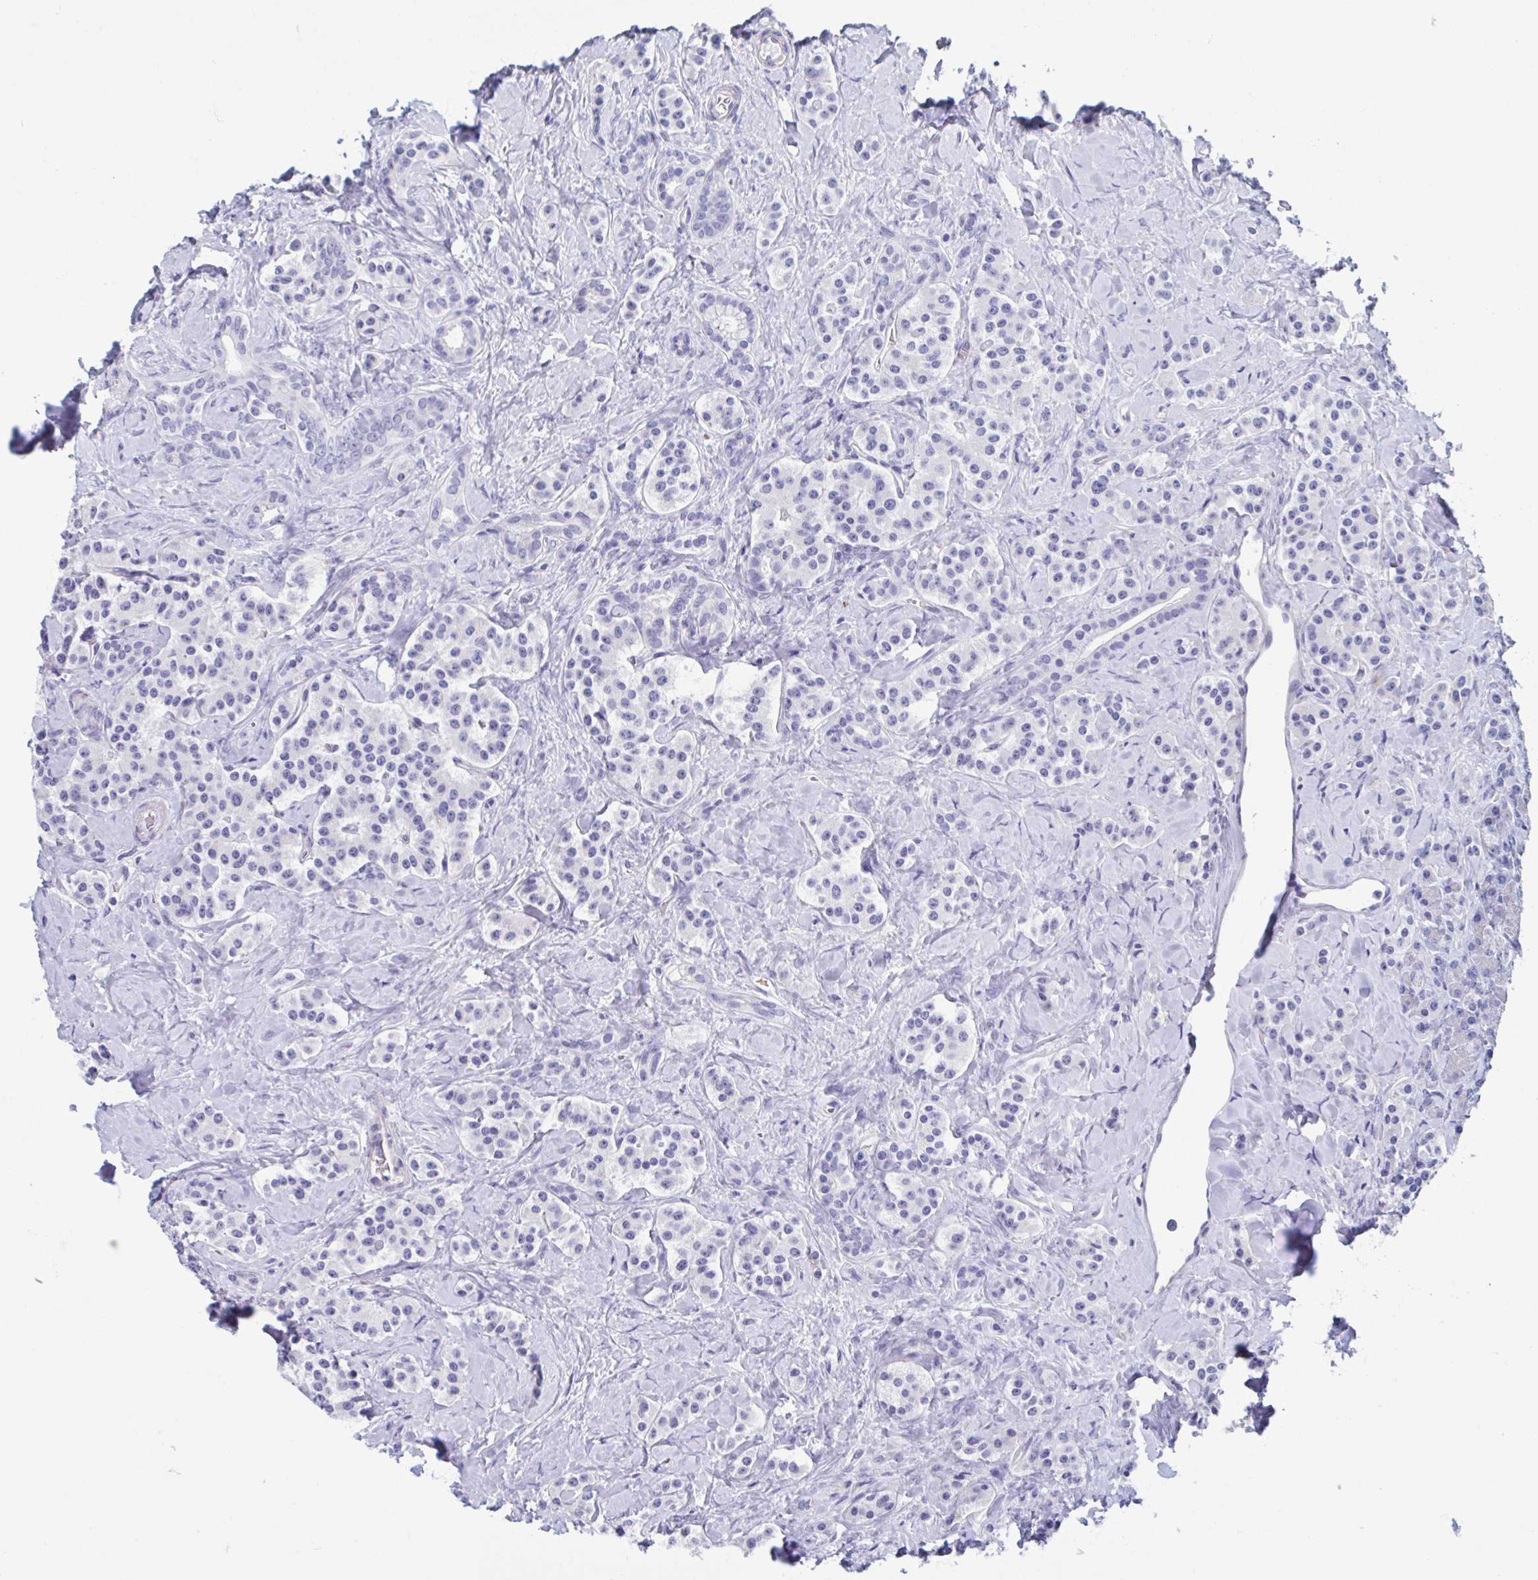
{"staining": {"intensity": "negative", "quantity": "none", "location": "none"}, "tissue": "carcinoid", "cell_type": "Tumor cells", "image_type": "cancer", "snomed": [{"axis": "morphology", "description": "Normal tissue, NOS"}, {"axis": "morphology", "description": "Carcinoid, malignant, NOS"}, {"axis": "topography", "description": "Pancreas"}], "caption": "Tumor cells are negative for protein expression in human carcinoid (malignant).", "gene": "MORC4", "patient": {"sex": "male", "age": 36}}